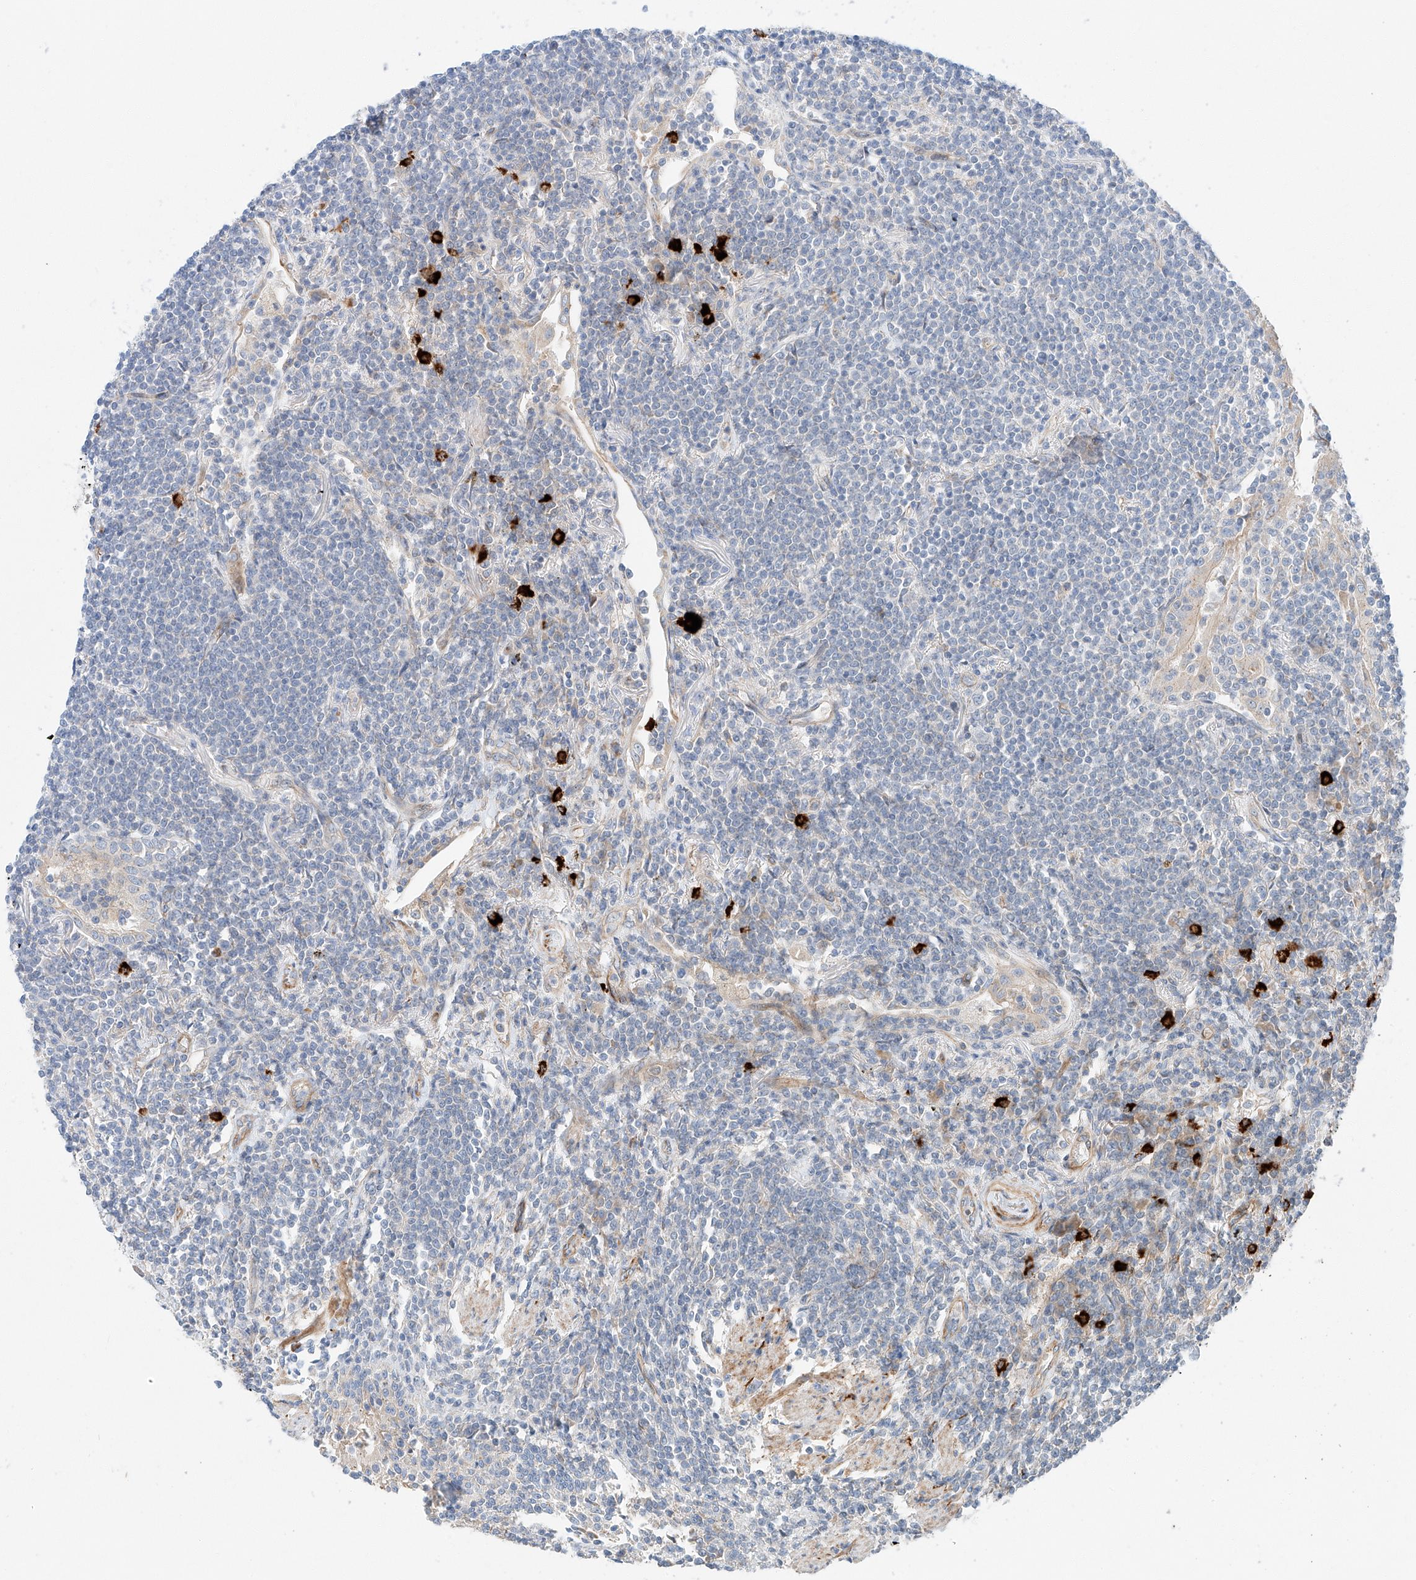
{"staining": {"intensity": "negative", "quantity": "none", "location": "none"}, "tissue": "lymphoma", "cell_type": "Tumor cells", "image_type": "cancer", "snomed": [{"axis": "morphology", "description": "Malignant lymphoma, non-Hodgkin's type, Low grade"}, {"axis": "topography", "description": "Lung"}], "caption": "Micrograph shows no significant protein expression in tumor cells of lymphoma.", "gene": "MINDY4", "patient": {"sex": "female", "age": 71}}